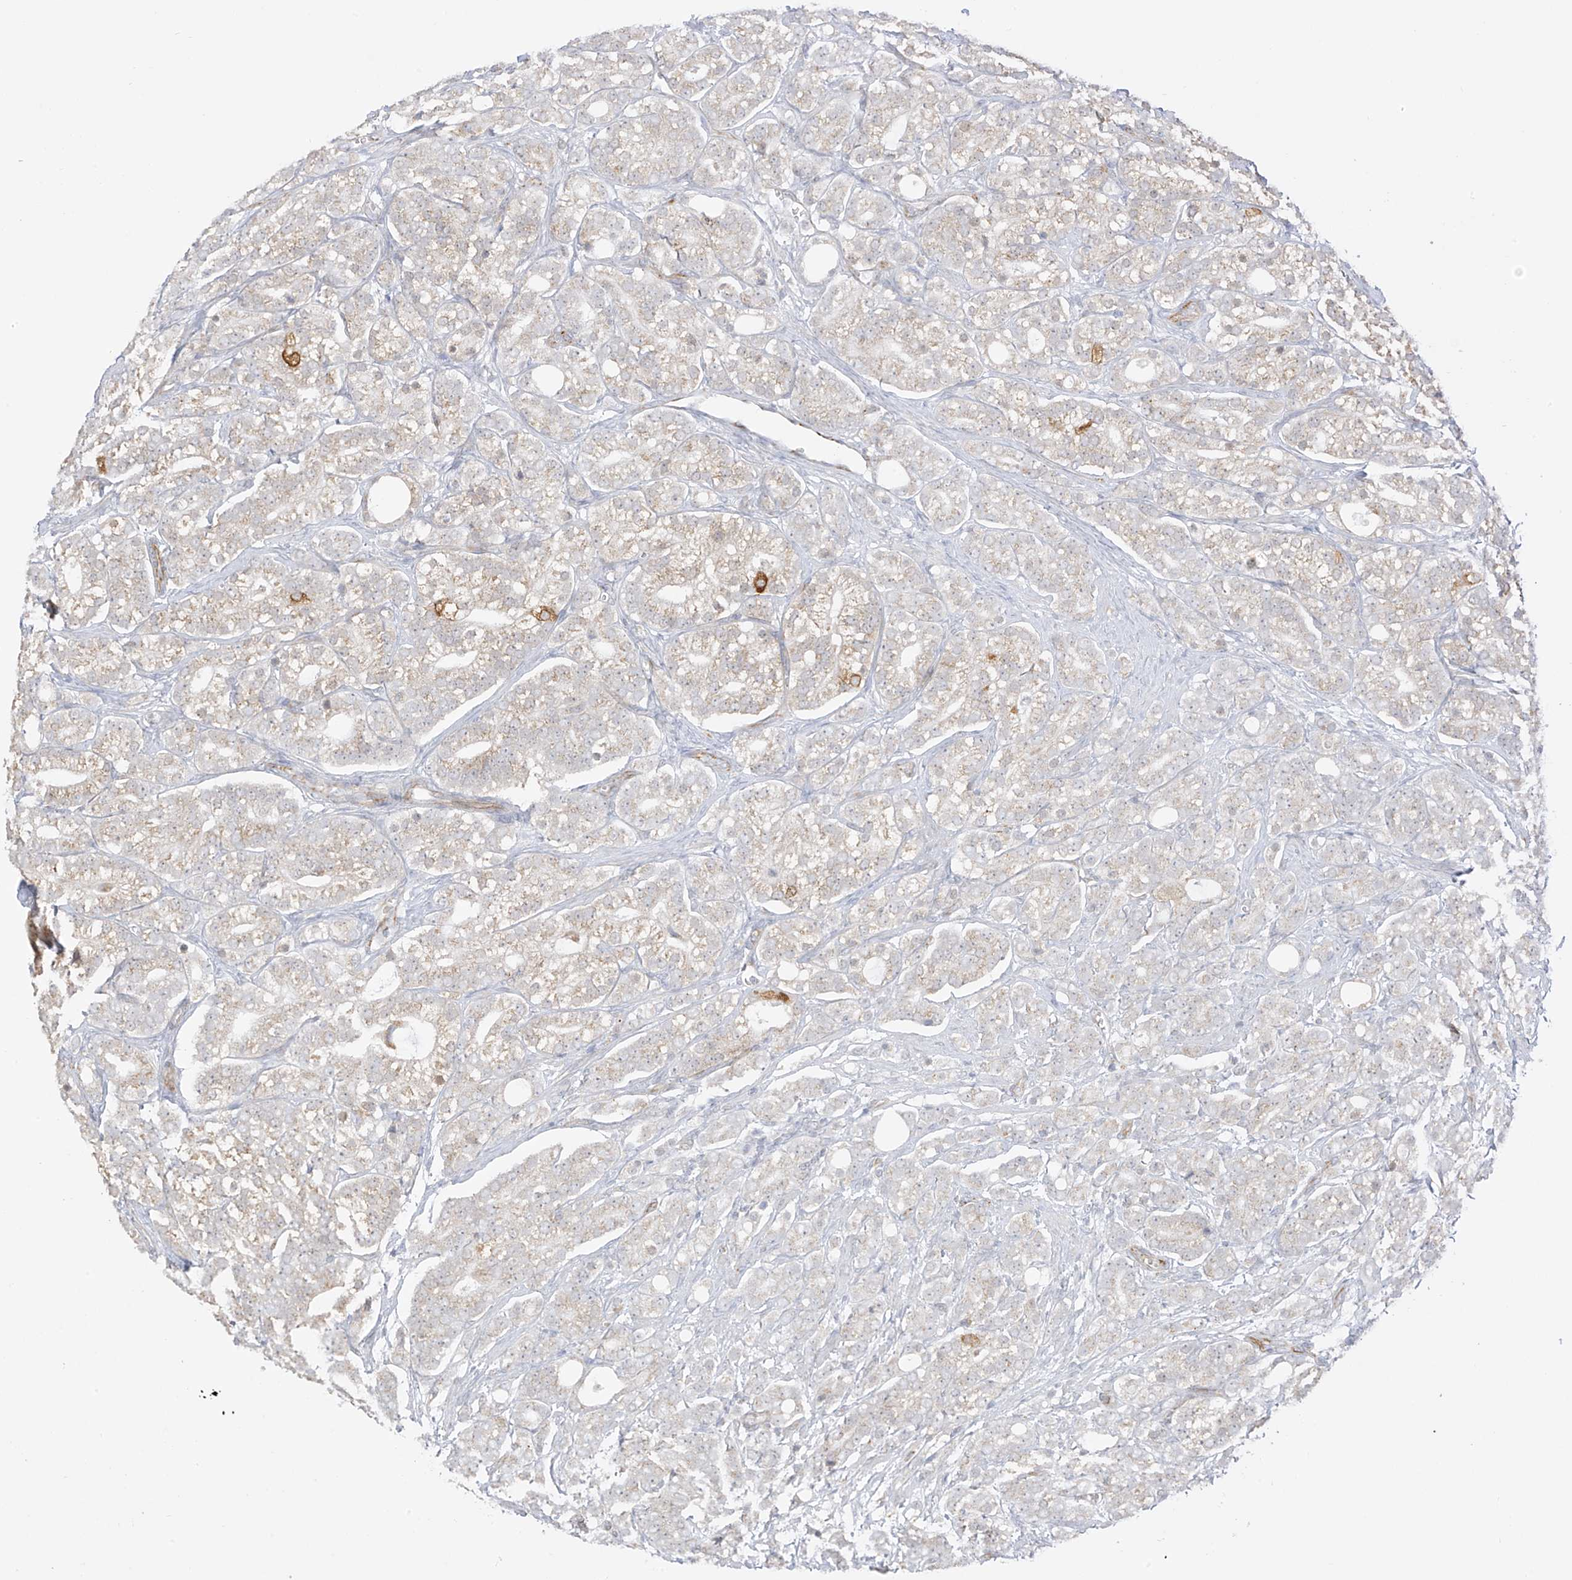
{"staining": {"intensity": "weak", "quantity": "<25%", "location": "cytoplasmic/membranous"}, "tissue": "prostate cancer", "cell_type": "Tumor cells", "image_type": "cancer", "snomed": [{"axis": "morphology", "description": "Adenocarcinoma, High grade"}, {"axis": "topography", "description": "Prostate"}], "caption": "High magnification brightfield microscopy of prostate adenocarcinoma (high-grade) stained with DAB (brown) and counterstained with hematoxylin (blue): tumor cells show no significant expression.", "gene": "HS6ST2", "patient": {"sex": "male", "age": 57}}